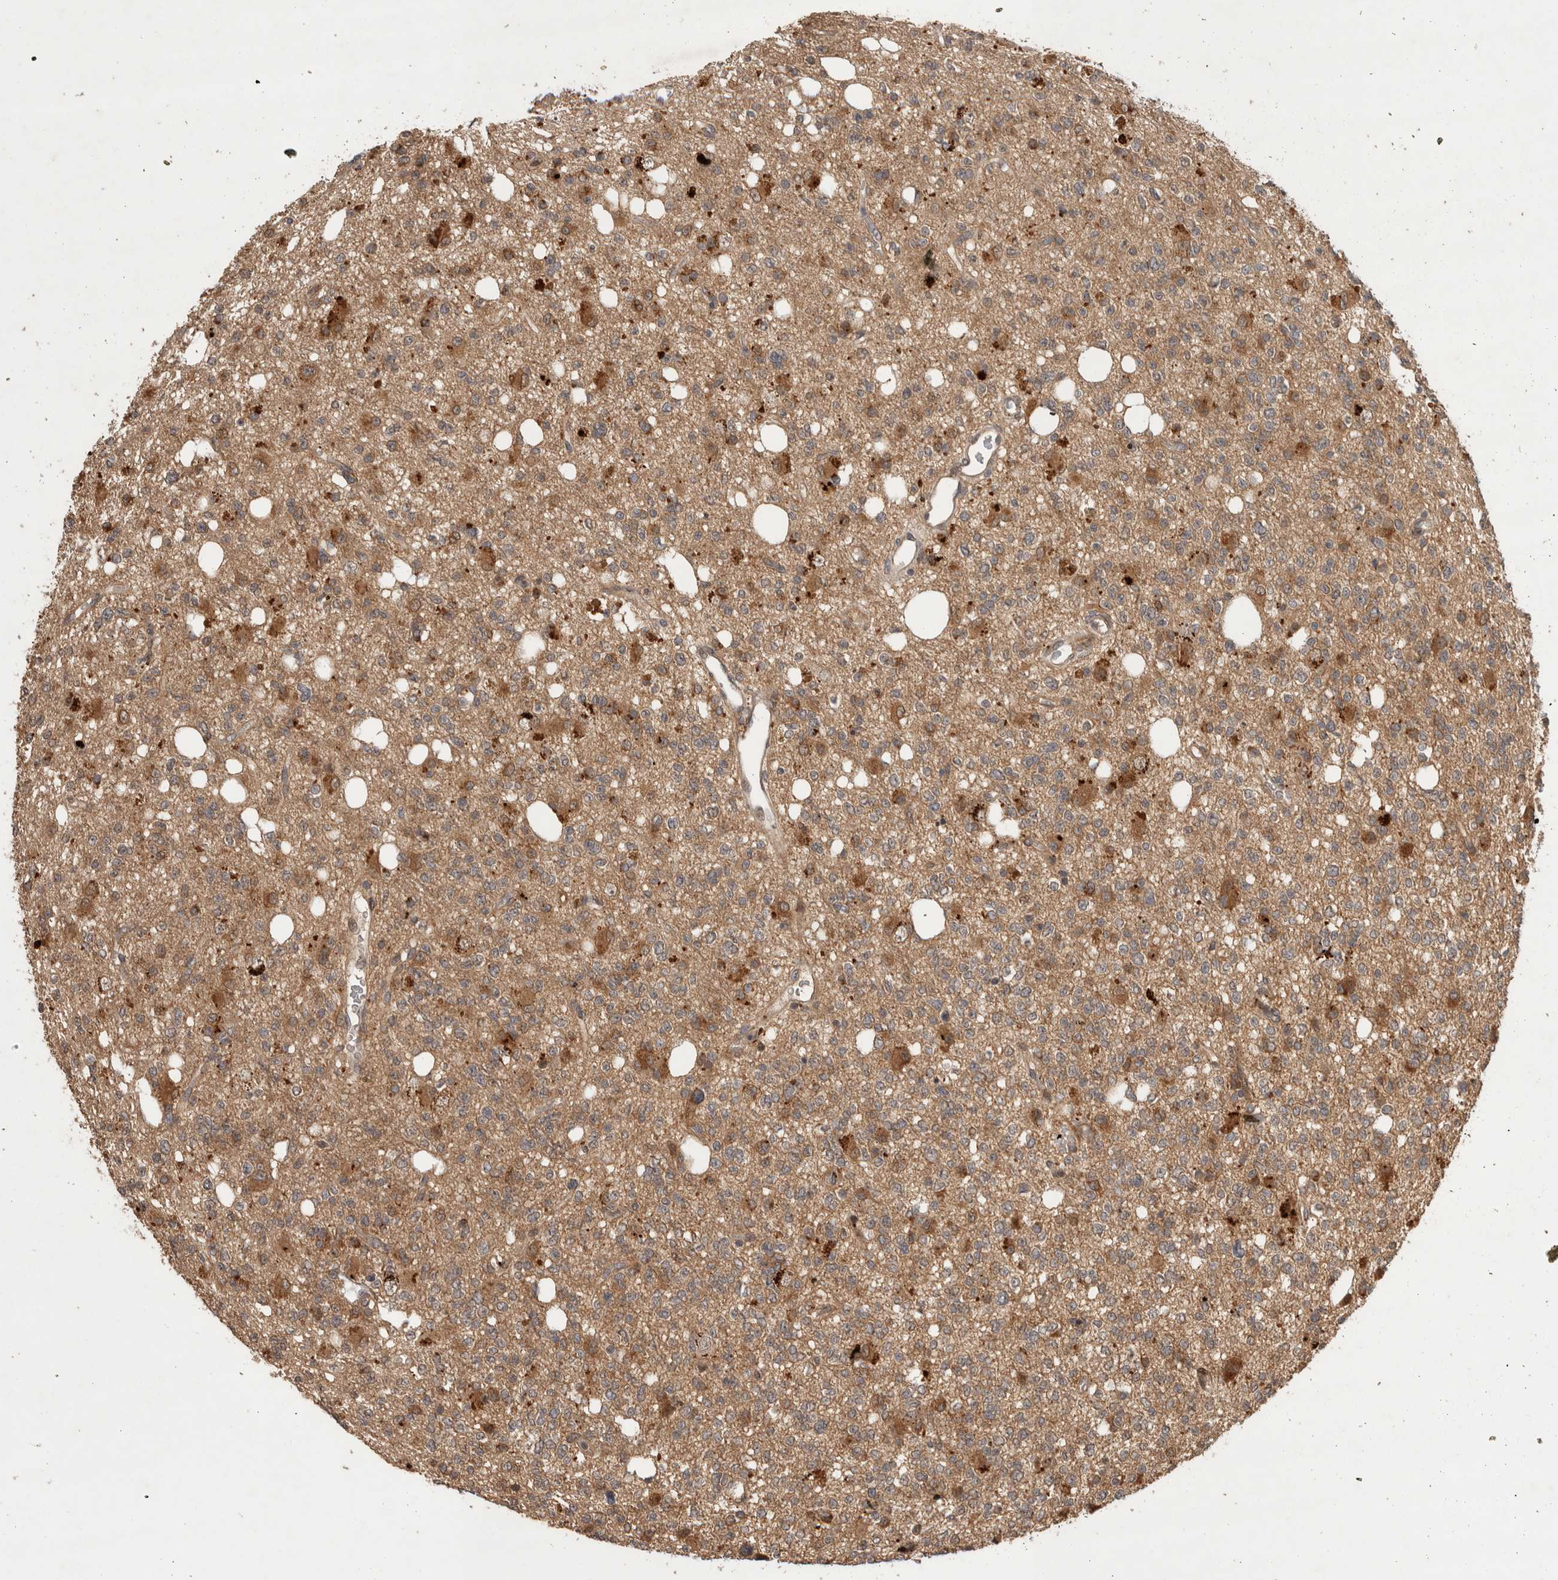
{"staining": {"intensity": "moderate", "quantity": ">75%", "location": "cytoplasmic/membranous"}, "tissue": "glioma", "cell_type": "Tumor cells", "image_type": "cancer", "snomed": [{"axis": "morphology", "description": "Glioma, malignant, High grade"}, {"axis": "topography", "description": "Brain"}], "caption": "Protein expression analysis of human malignant high-grade glioma reveals moderate cytoplasmic/membranous expression in about >75% of tumor cells.", "gene": "PITPNC1", "patient": {"sex": "female", "age": 62}}